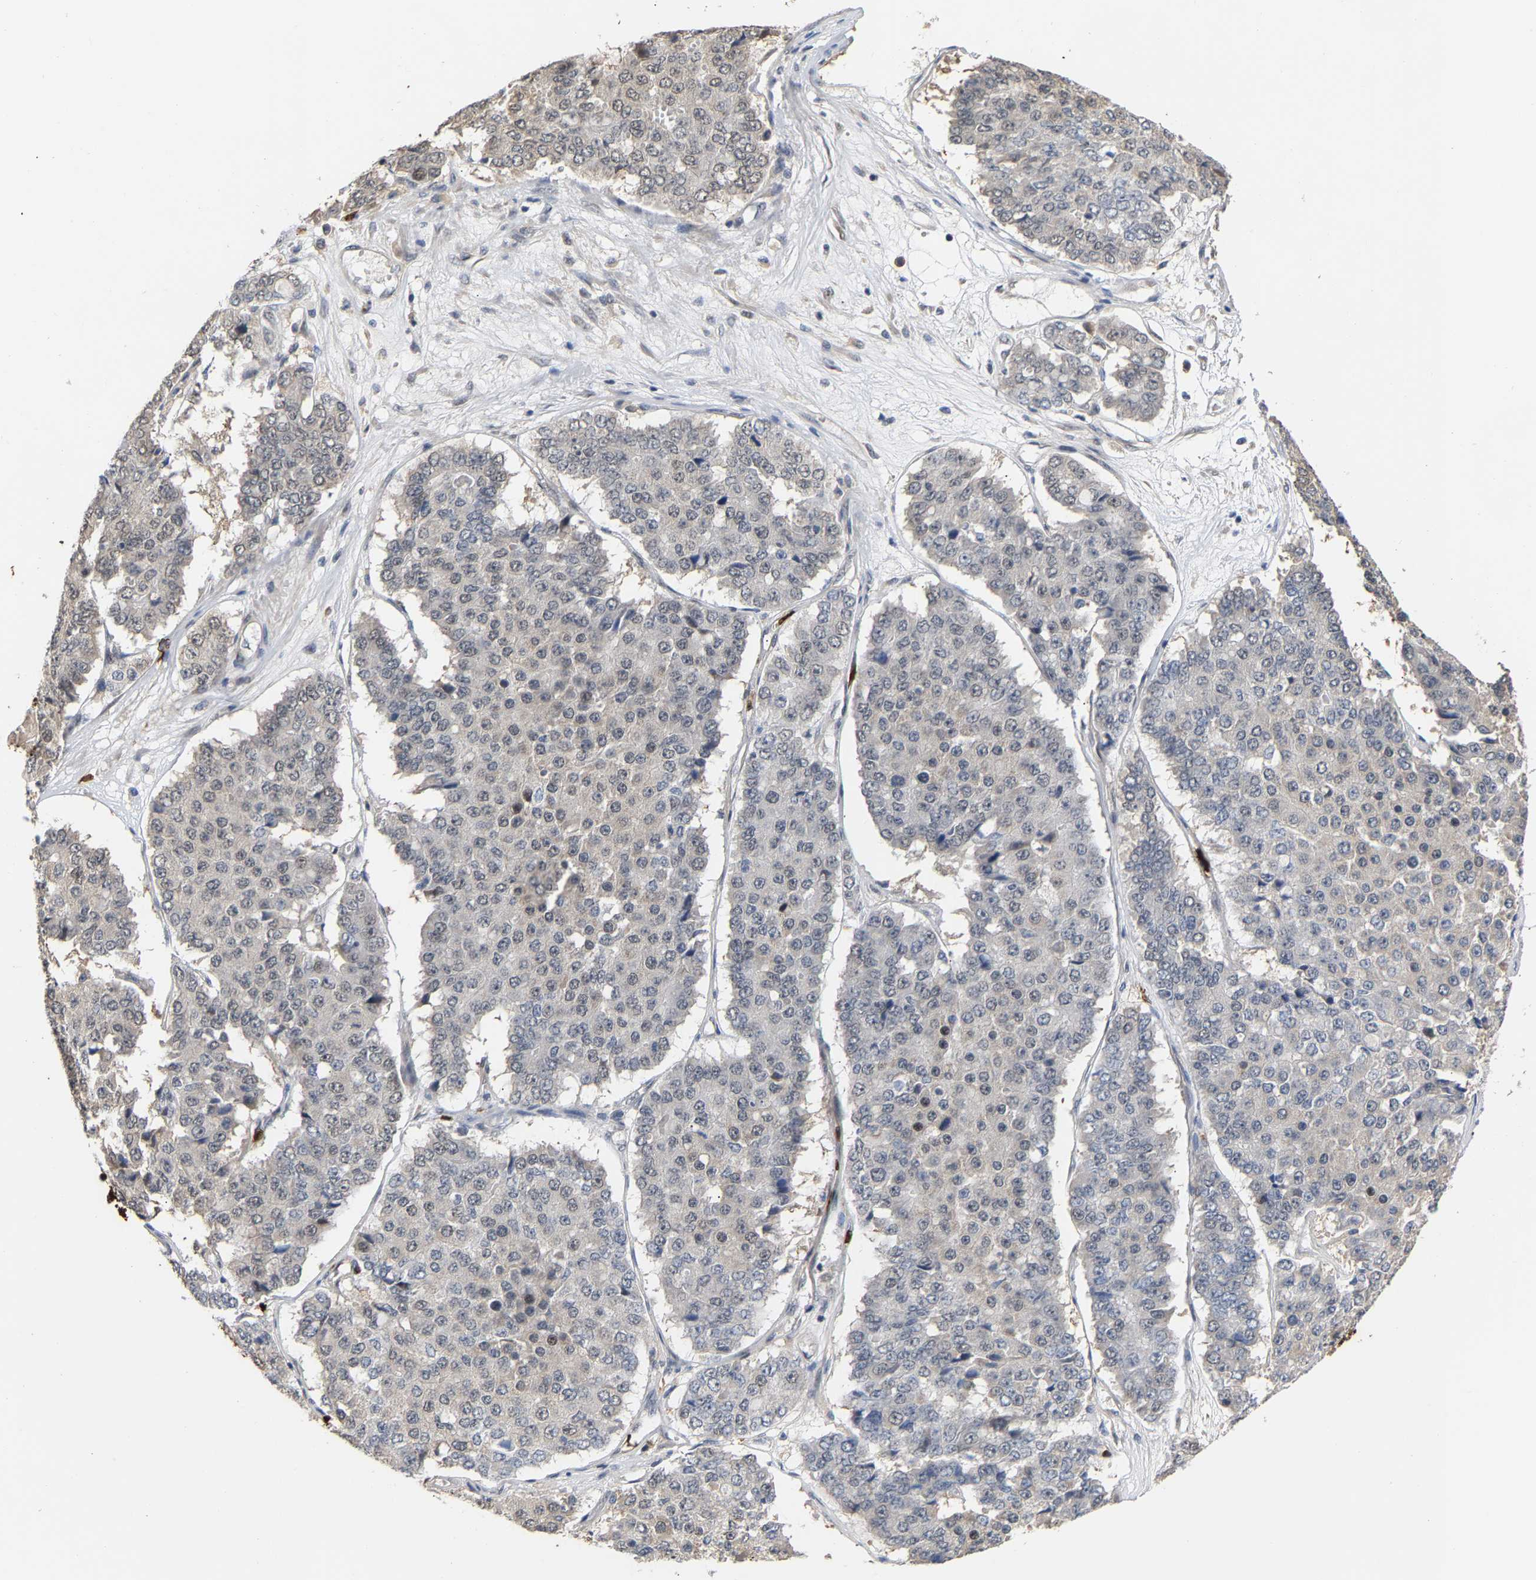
{"staining": {"intensity": "weak", "quantity": "<25%", "location": "nuclear"}, "tissue": "pancreatic cancer", "cell_type": "Tumor cells", "image_type": "cancer", "snomed": [{"axis": "morphology", "description": "Adenocarcinoma, NOS"}, {"axis": "topography", "description": "Pancreas"}], "caption": "Protein analysis of pancreatic cancer demonstrates no significant expression in tumor cells.", "gene": "TDRD7", "patient": {"sex": "male", "age": 50}}